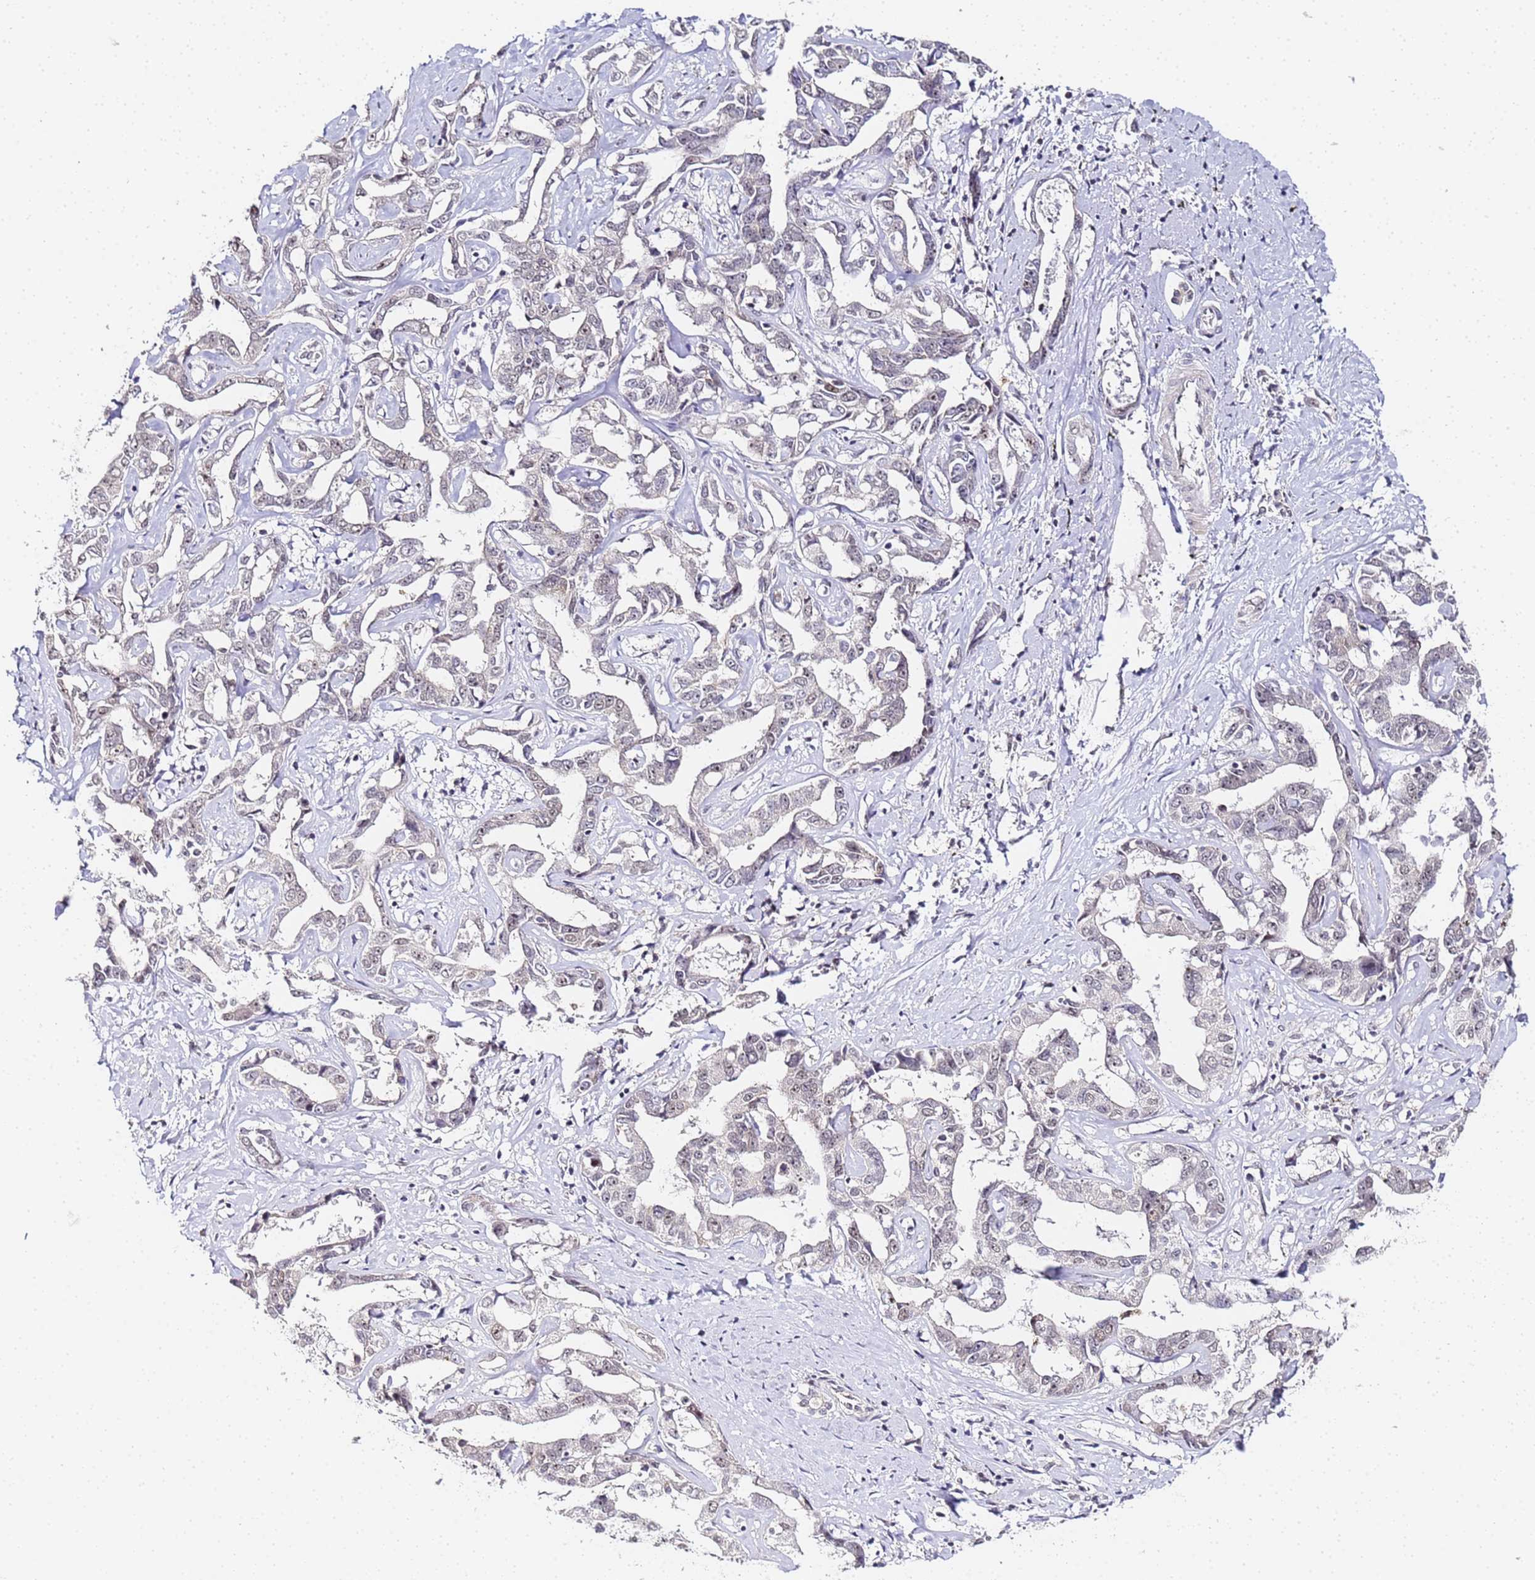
{"staining": {"intensity": "weak", "quantity": "25%-75%", "location": "nuclear"}, "tissue": "liver cancer", "cell_type": "Tumor cells", "image_type": "cancer", "snomed": [{"axis": "morphology", "description": "Cholangiocarcinoma"}, {"axis": "topography", "description": "Liver"}], "caption": "Protein staining of liver cancer tissue exhibits weak nuclear staining in about 25%-75% of tumor cells.", "gene": "LSM3", "patient": {"sex": "male", "age": 59}}